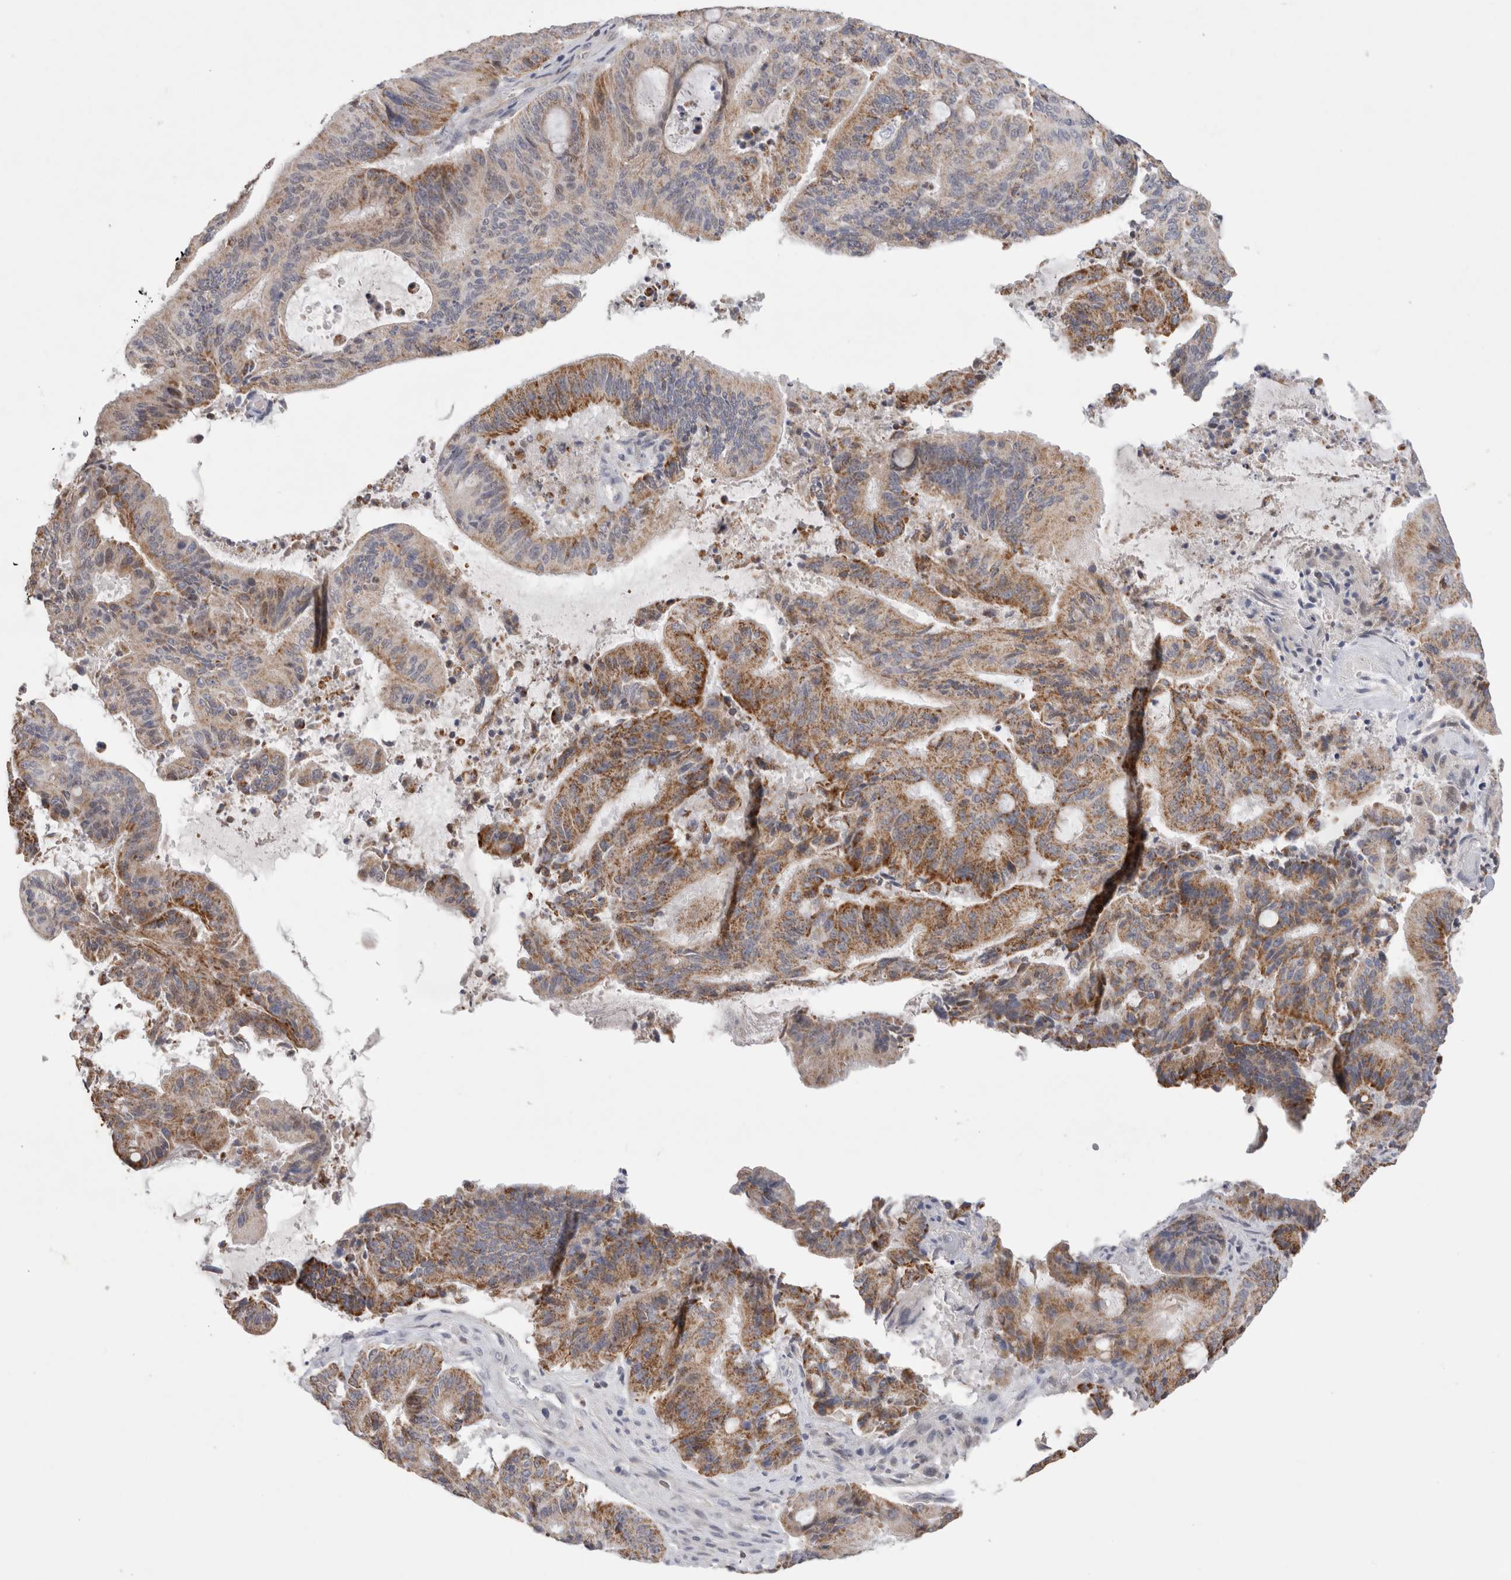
{"staining": {"intensity": "moderate", "quantity": ">75%", "location": "cytoplasmic/membranous"}, "tissue": "liver cancer", "cell_type": "Tumor cells", "image_type": "cancer", "snomed": [{"axis": "morphology", "description": "Normal tissue, NOS"}, {"axis": "morphology", "description": "Cholangiocarcinoma"}, {"axis": "topography", "description": "Liver"}, {"axis": "topography", "description": "Peripheral nerve tissue"}], "caption": "Liver cancer was stained to show a protein in brown. There is medium levels of moderate cytoplasmic/membranous expression in about >75% of tumor cells.", "gene": "AGMAT", "patient": {"sex": "female", "age": 73}}